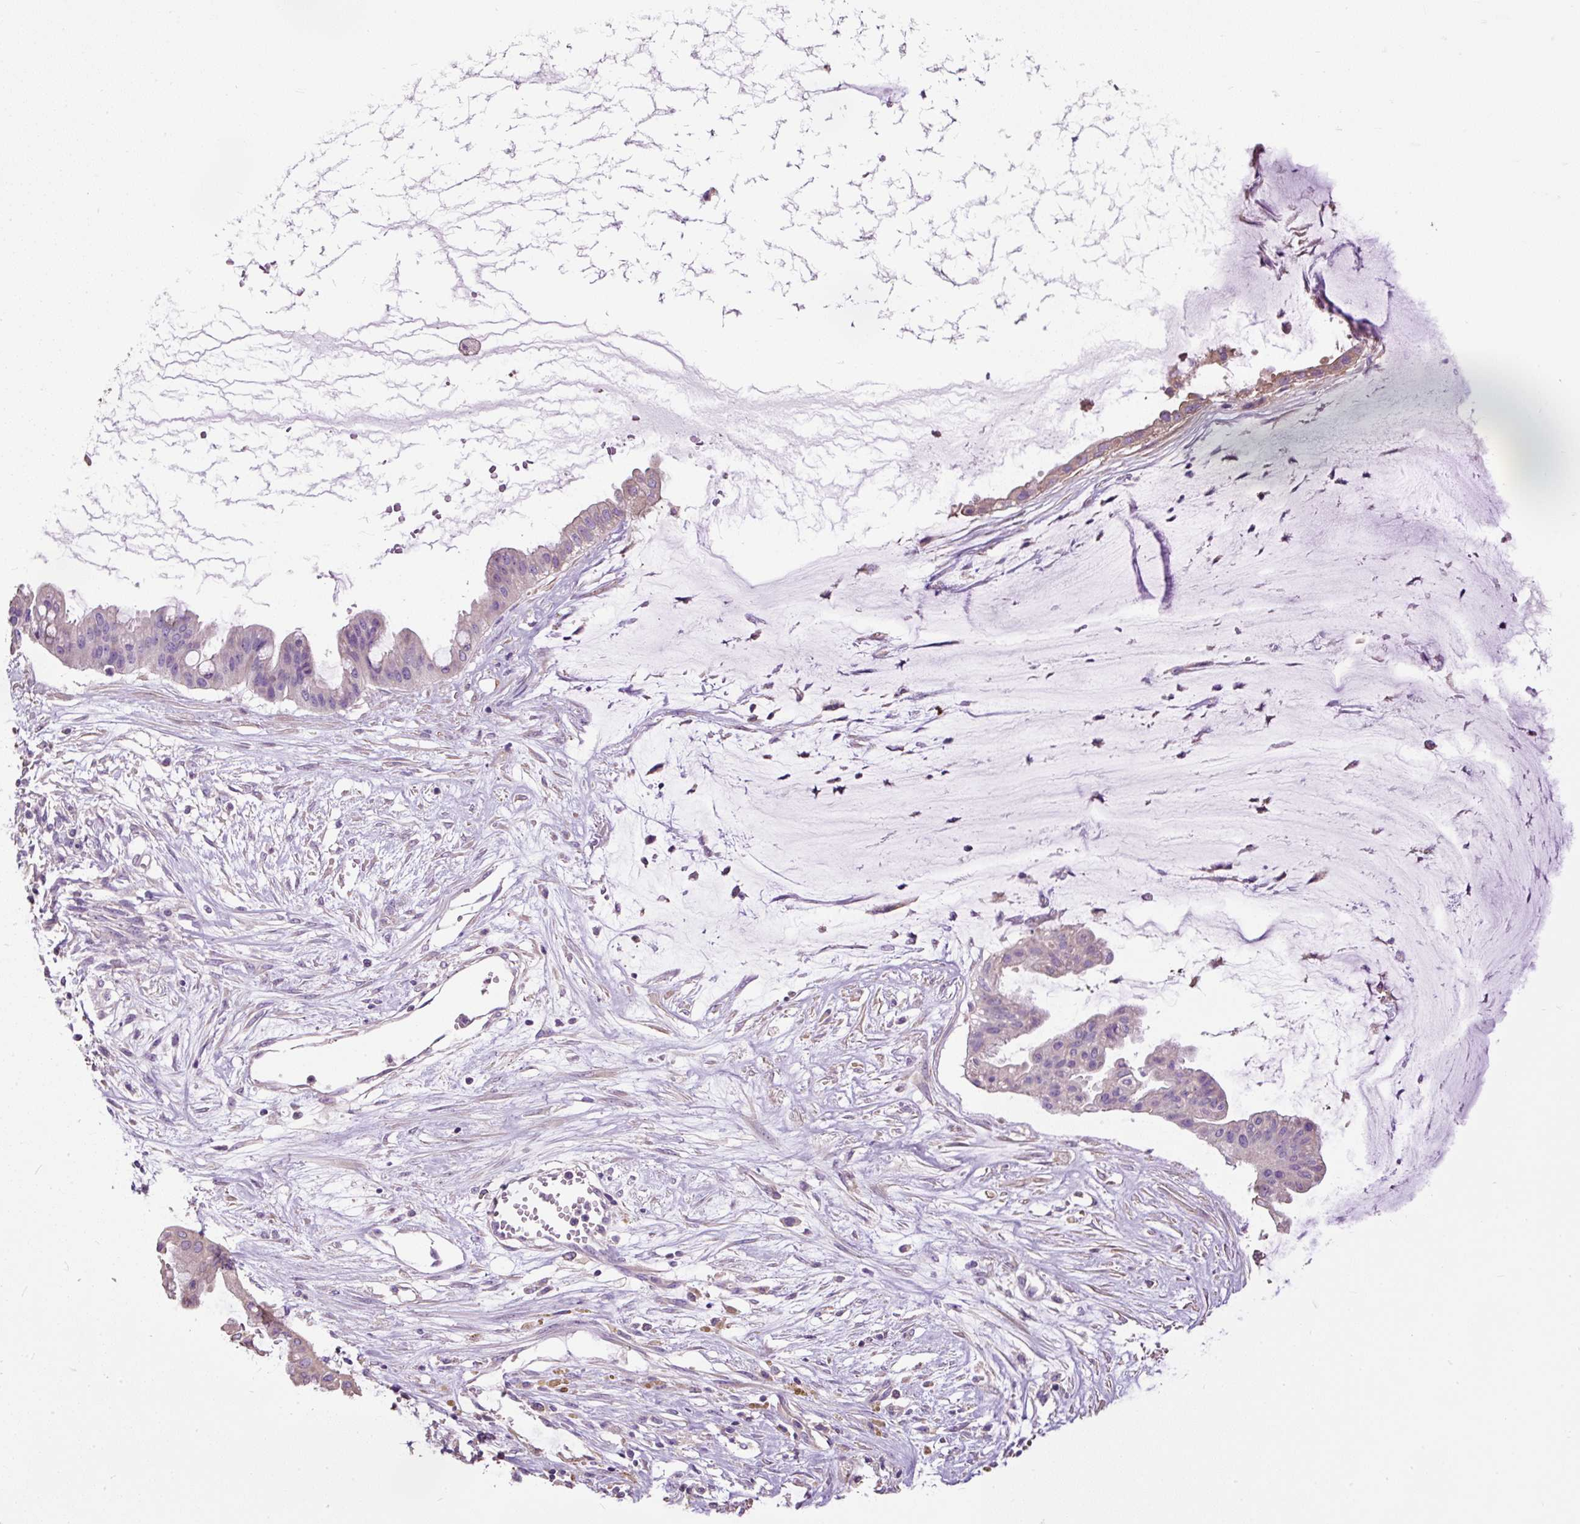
{"staining": {"intensity": "weak", "quantity": "<25%", "location": "cytoplasmic/membranous"}, "tissue": "ovarian cancer", "cell_type": "Tumor cells", "image_type": "cancer", "snomed": [{"axis": "morphology", "description": "Cystadenocarcinoma, mucinous, NOS"}, {"axis": "topography", "description": "Ovary"}], "caption": "Immunohistochemistry (IHC) image of neoplastic tissue: ovarian mucinous cystadenocarcinoma stained with DAB displays no significant protein staining in tumor cells.", "gene": "PDIA2", "patient": {"sex": "female", "age": 73}}